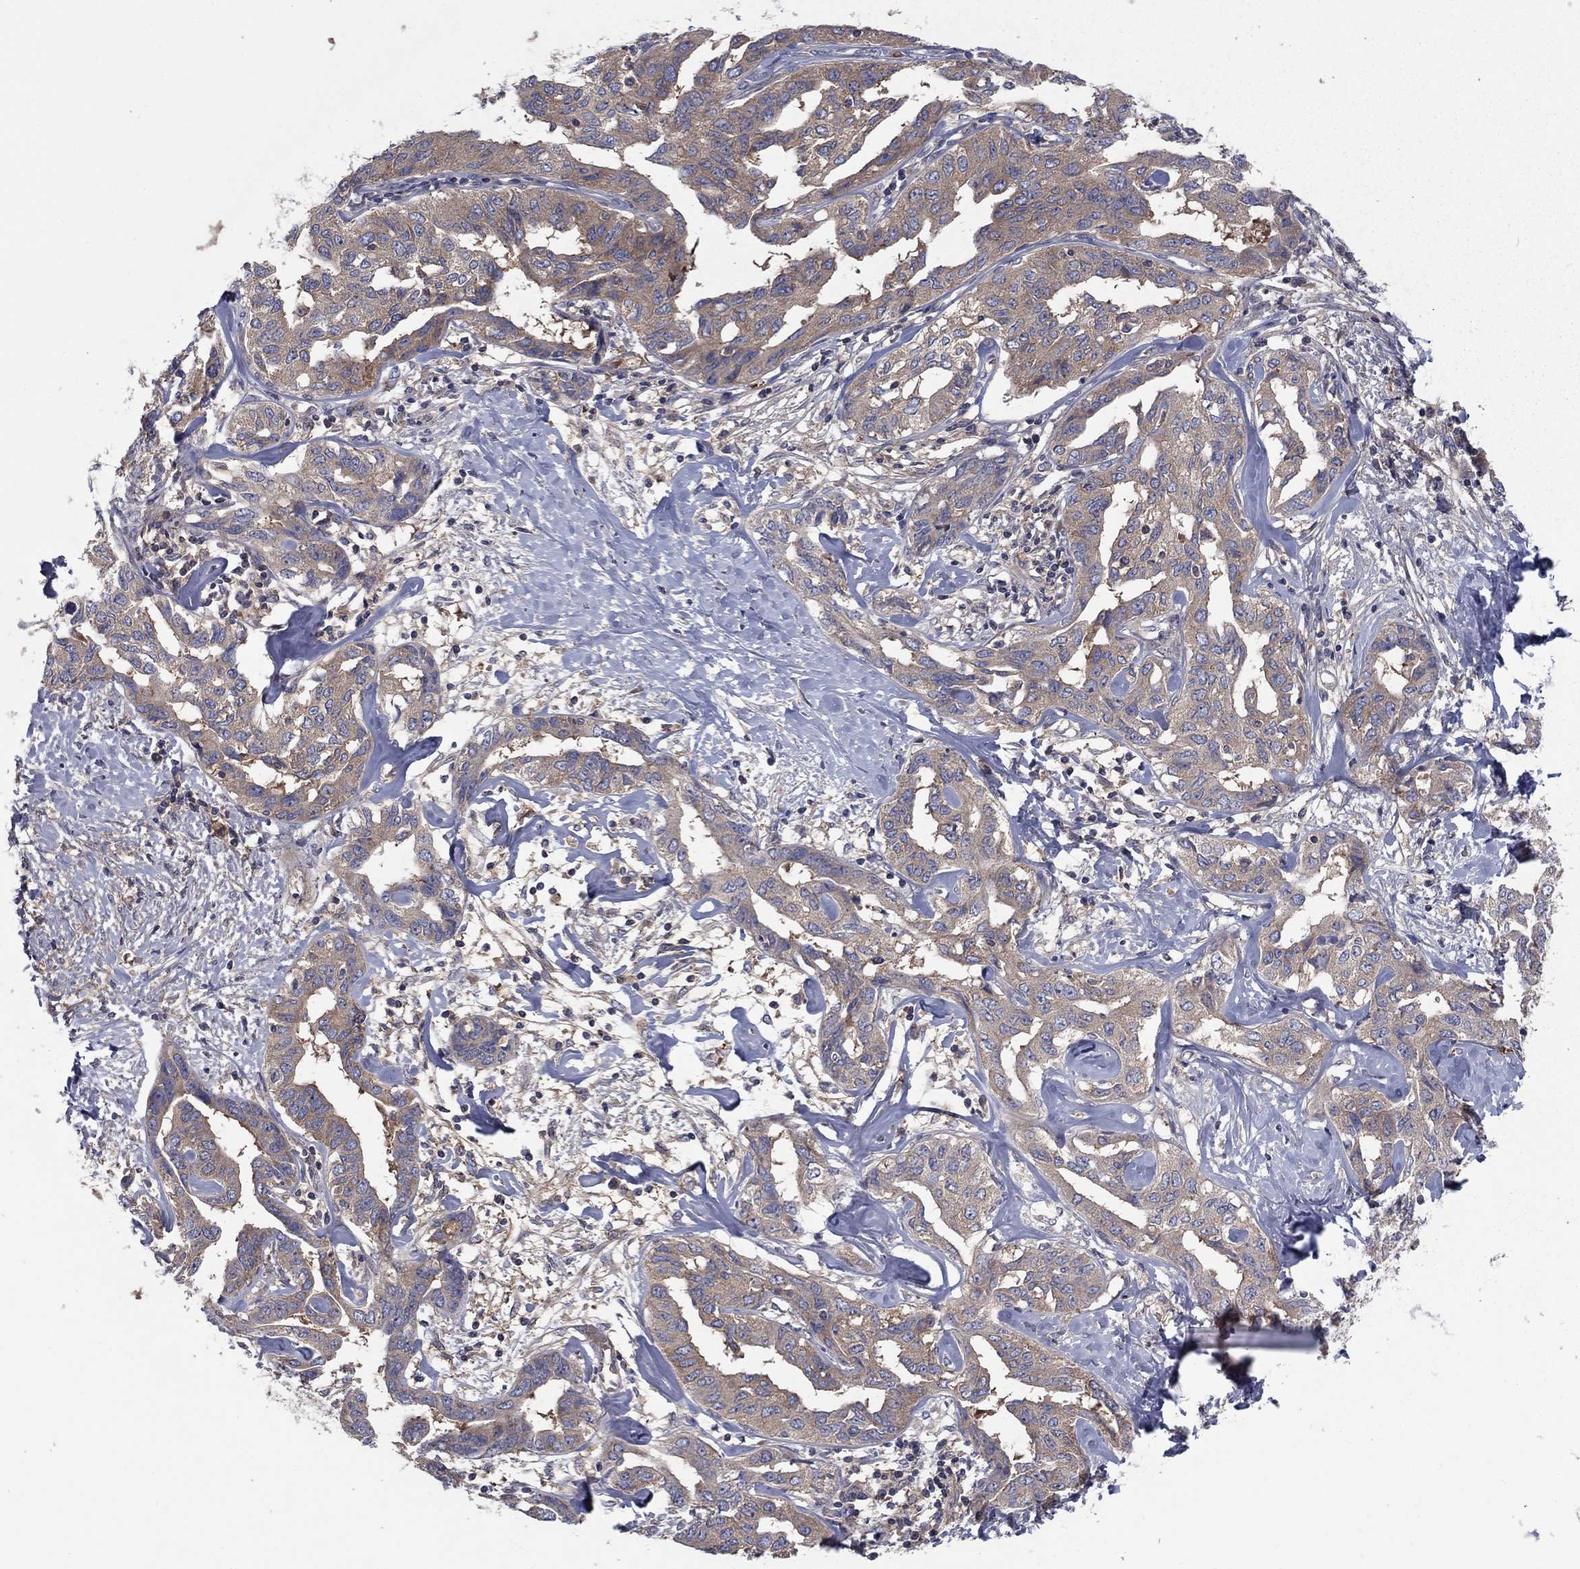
{"staining": {"intensity": "weak", "quantity": "25%-75%", "location": "cytoplasmic/membranous"}, "tissue": "liver cancer", "cell_type": "Tumor cells", "image_type": "cancer", "snomed": [{"axis": "morphology", "description": "Cholangiocarcinoma"}, {"axis": "topography", "description": "Liver"}], "caption": "This image exhibits liver cancer (cholangiocarcinoma) stained with IHC to label a protein in brown. The cytoplasmic/membranous of tumor cells show weak positivity for the protein. Nuclei are counter-stained blue.", "gene": "RNF123", "patient": {"sex": "male", "age": 59}}